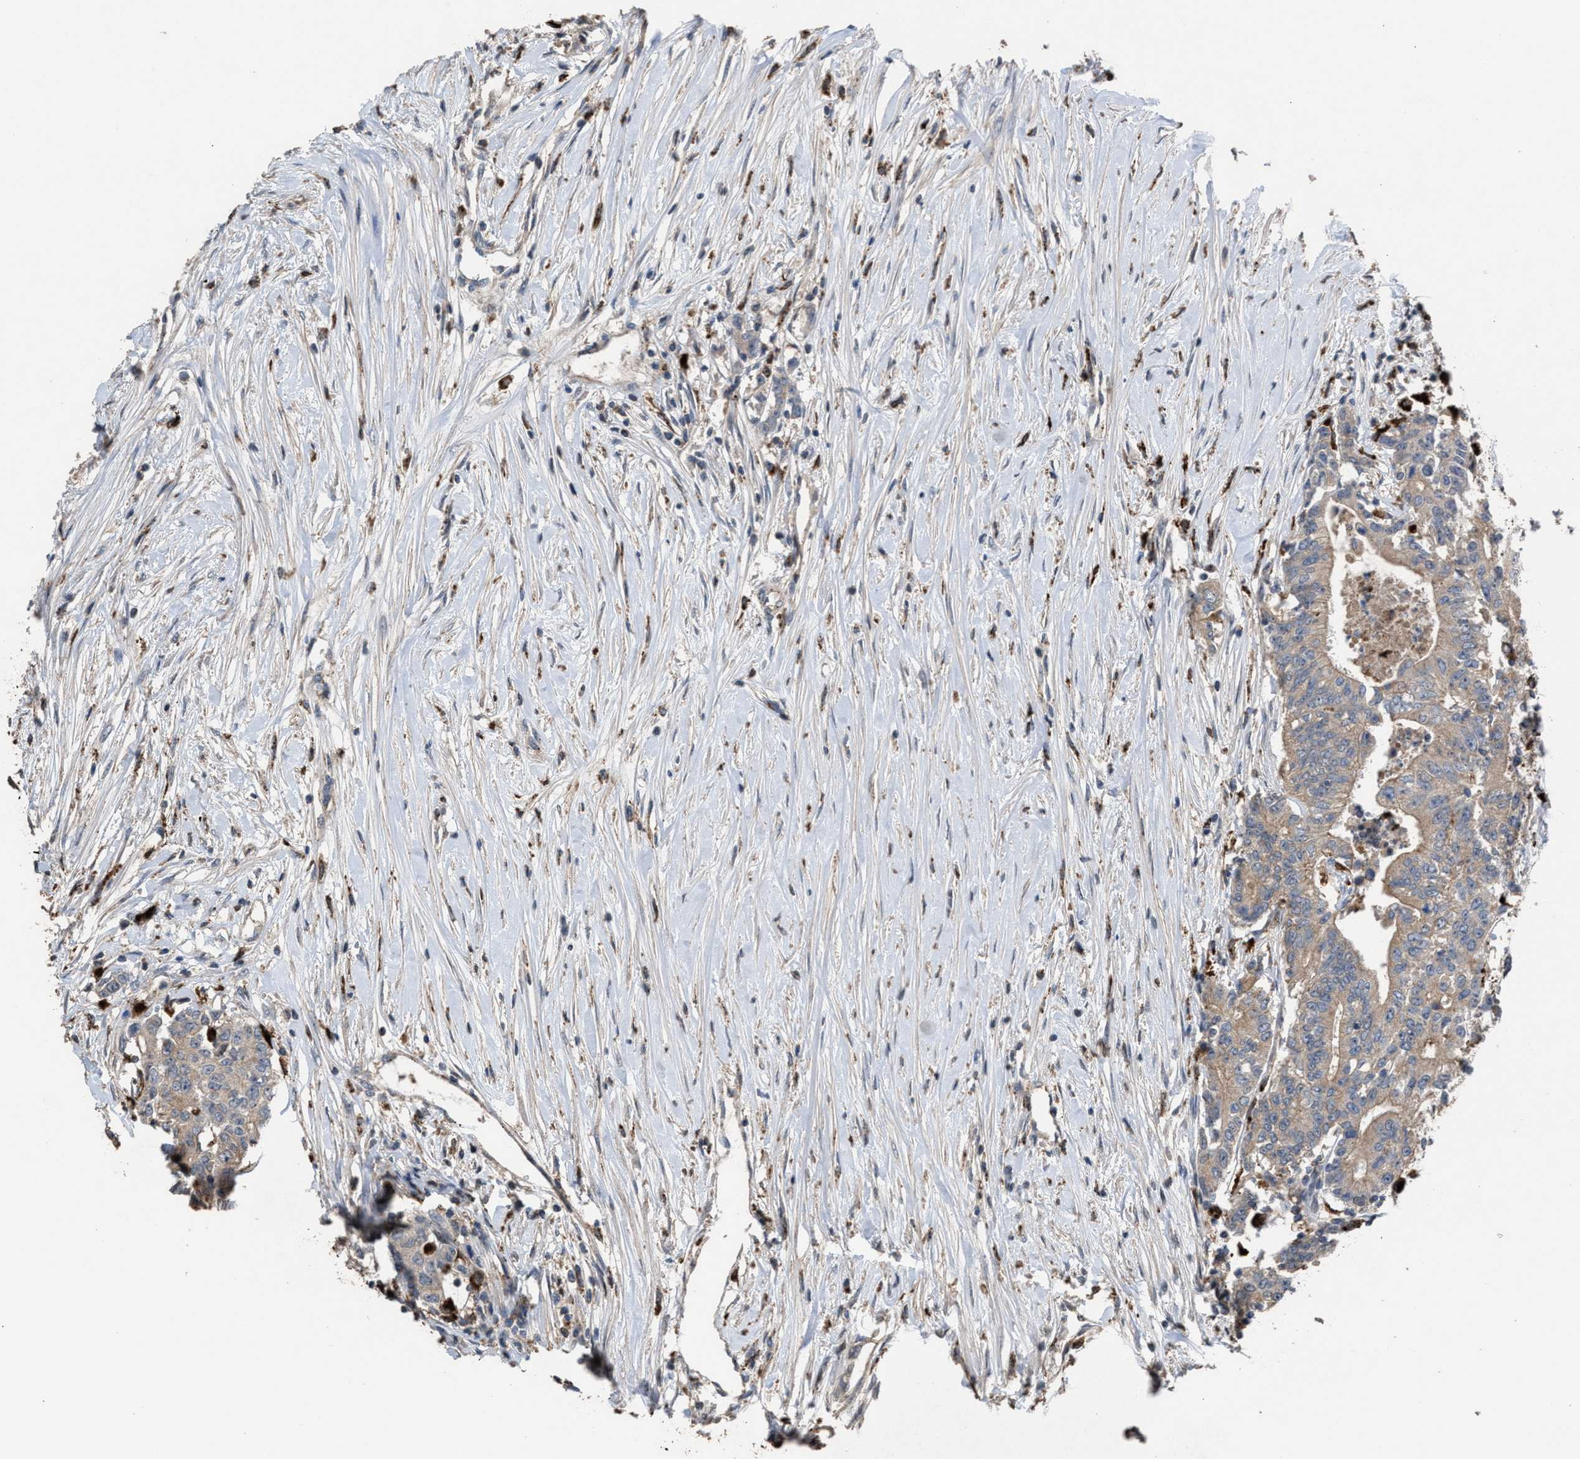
{"staining": {"intensity": "weak", "quantity": ">75%", "location": "cytoplasmic/membranous"}, "tissue": "colorectal cancer", "cell_type": "Tumor cells", "image_type": "cancer", "snomed": [{"axis": "morphology", "description": "Adenocarcinoma, NOS"}, {"axis": "topography", "description": "Colon"}], "caption": "Protein expression analysis of human colorectal cancer reveals weak cytoplasmic/membranous staining in approximately >75% of tumor cells.", "gene": "ELMO3", "patient": {"sex": "female", "age": 77}}